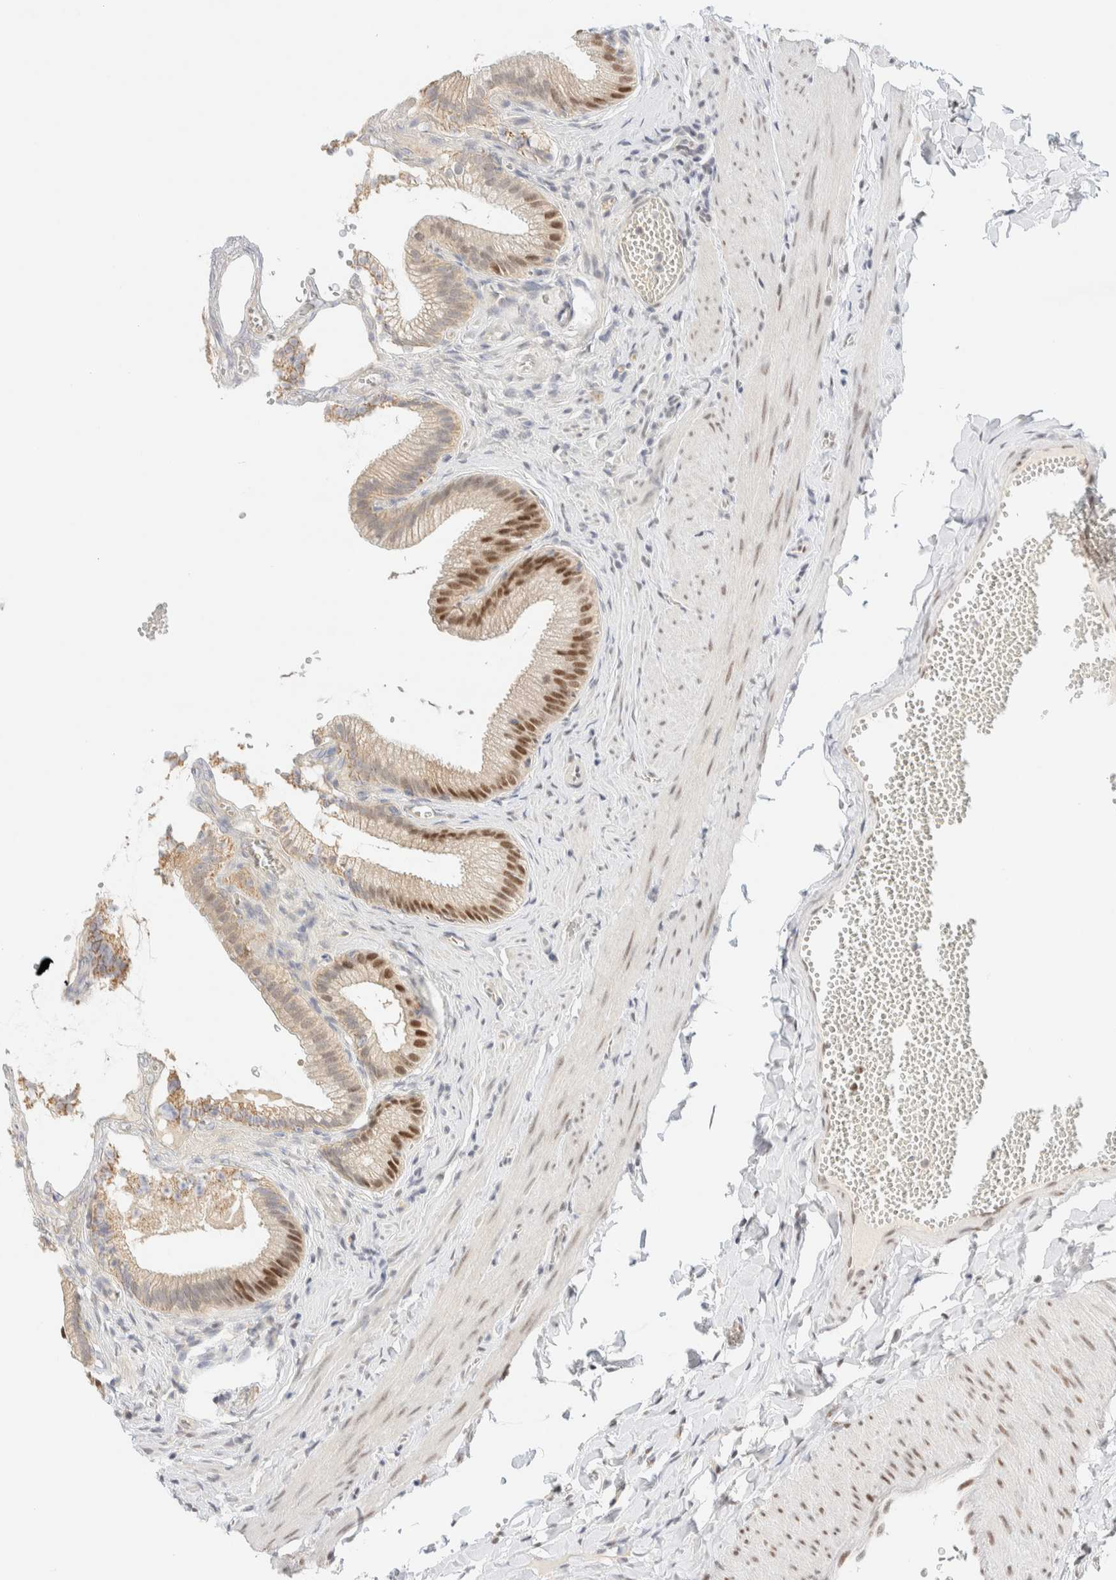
{"staining": {"intensity": "strong", "quantity": ">75%", "location": "nuclear"}, "tissue": "gallbladder", "cell_type": "Glandular cells", "image_type": "normal", "snomed": [{"axis": "morphology", "description": "Normal tissue, NOS"}, {"axis": "topography", "description": "Gallbladder"}], "caption": "The image demonstrates staining of normal gallbladder, revealing strong nuclear protein expression (brown color) within glandular cells.", "gene": "PYGO2", "patient": {"sex": "male", "age": 38}}